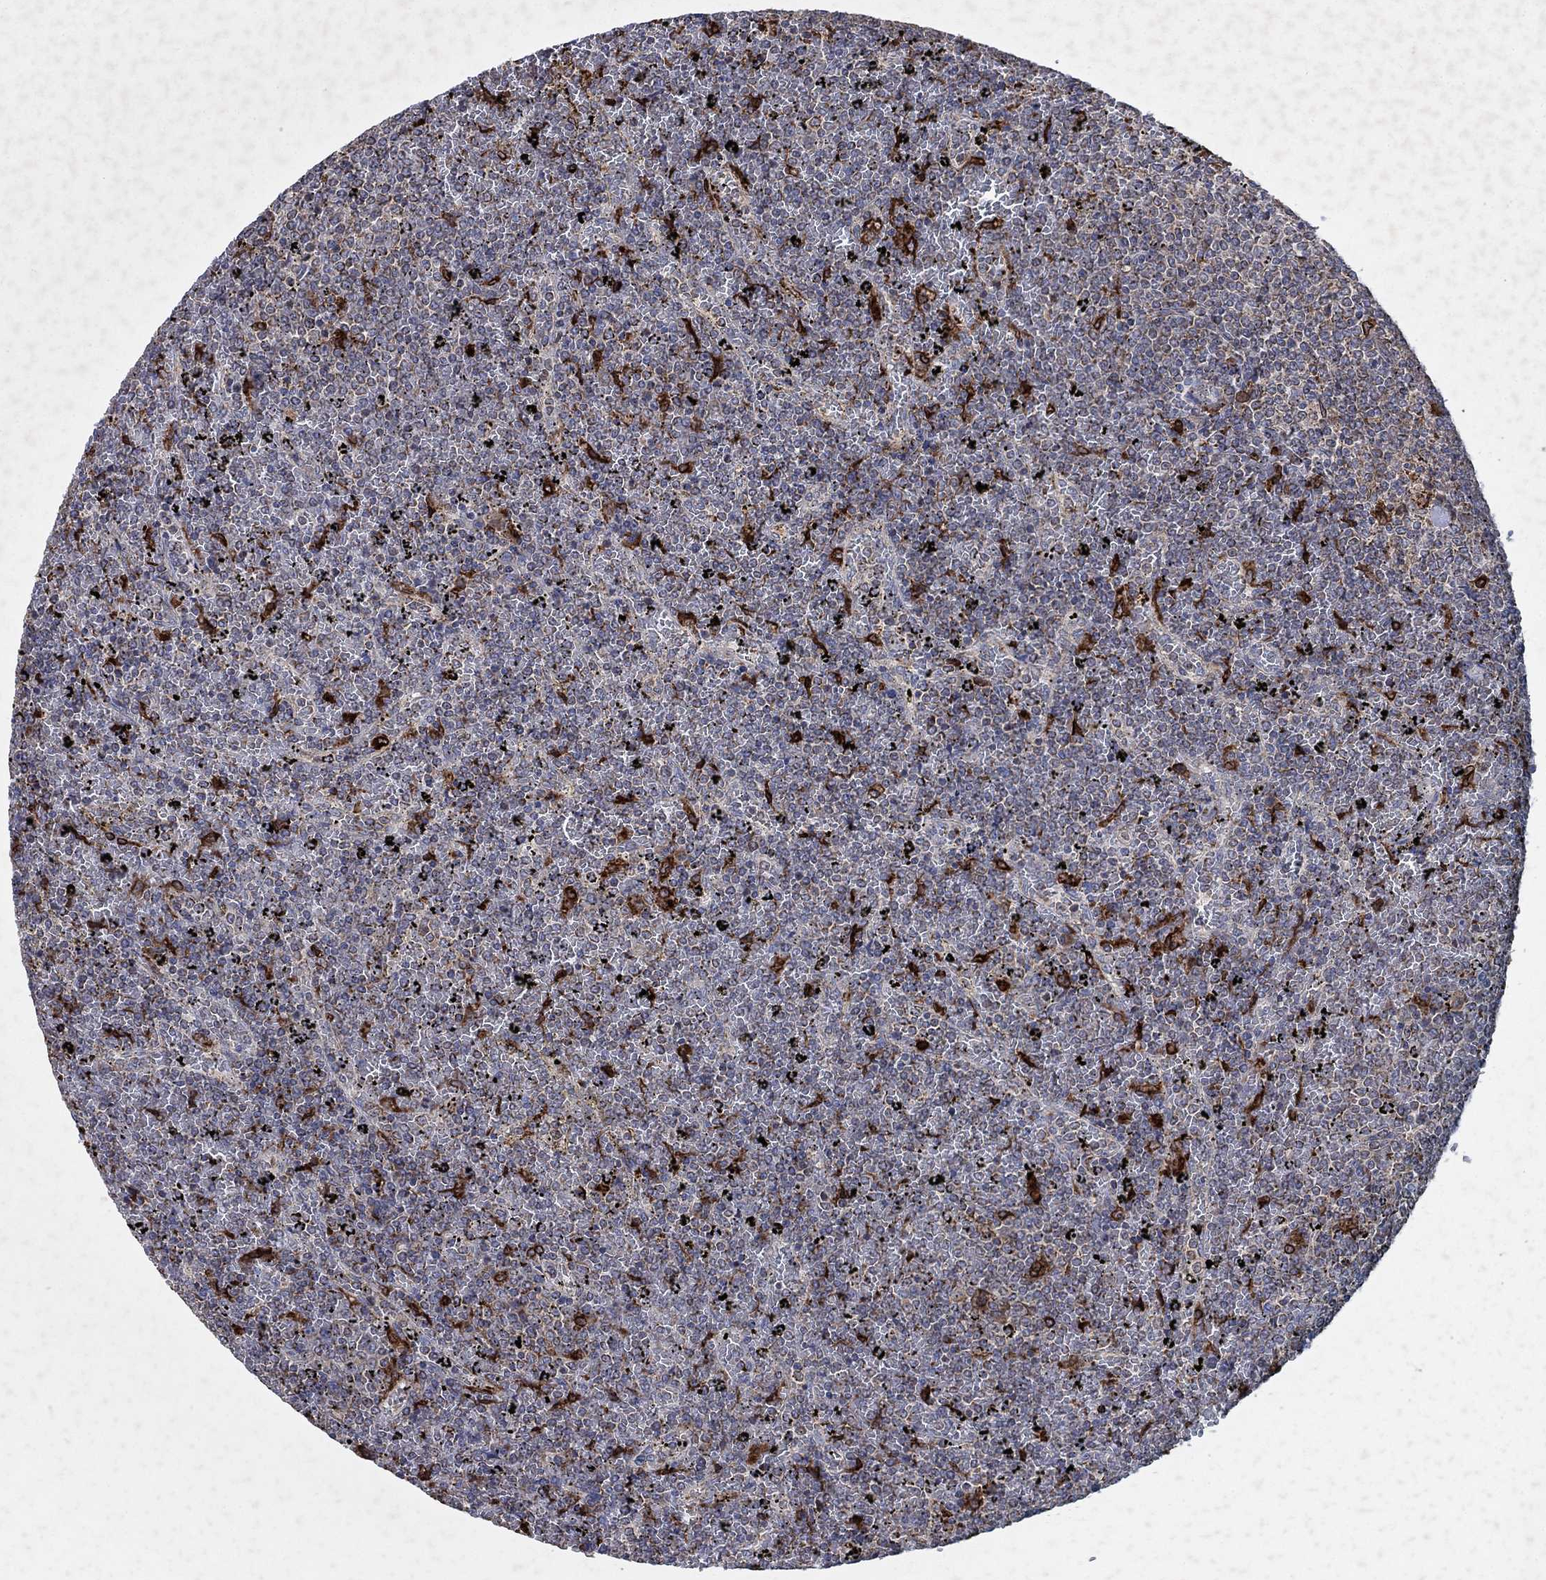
{"staining": {"intensity": "negative", "quantity": "none", "location": "none"}, "tissue": "lymphoma", "cell_type": "Tumor cells", "image_type": "cancer", "snomed": [{"axis": "morphology", "description": "Malignant lymphoma, non-Hodgkin's type, Low grade"}, {"axis": "topography", "description": "Spleen"}], "caption": "Immunohistochemical staining of human low-grade malignant lymphoma, non-Hodgkin's type shows no significant expression in tumor cells.", "gene": "NCEH1", "patient": {"sex": "female", "age": 77}}